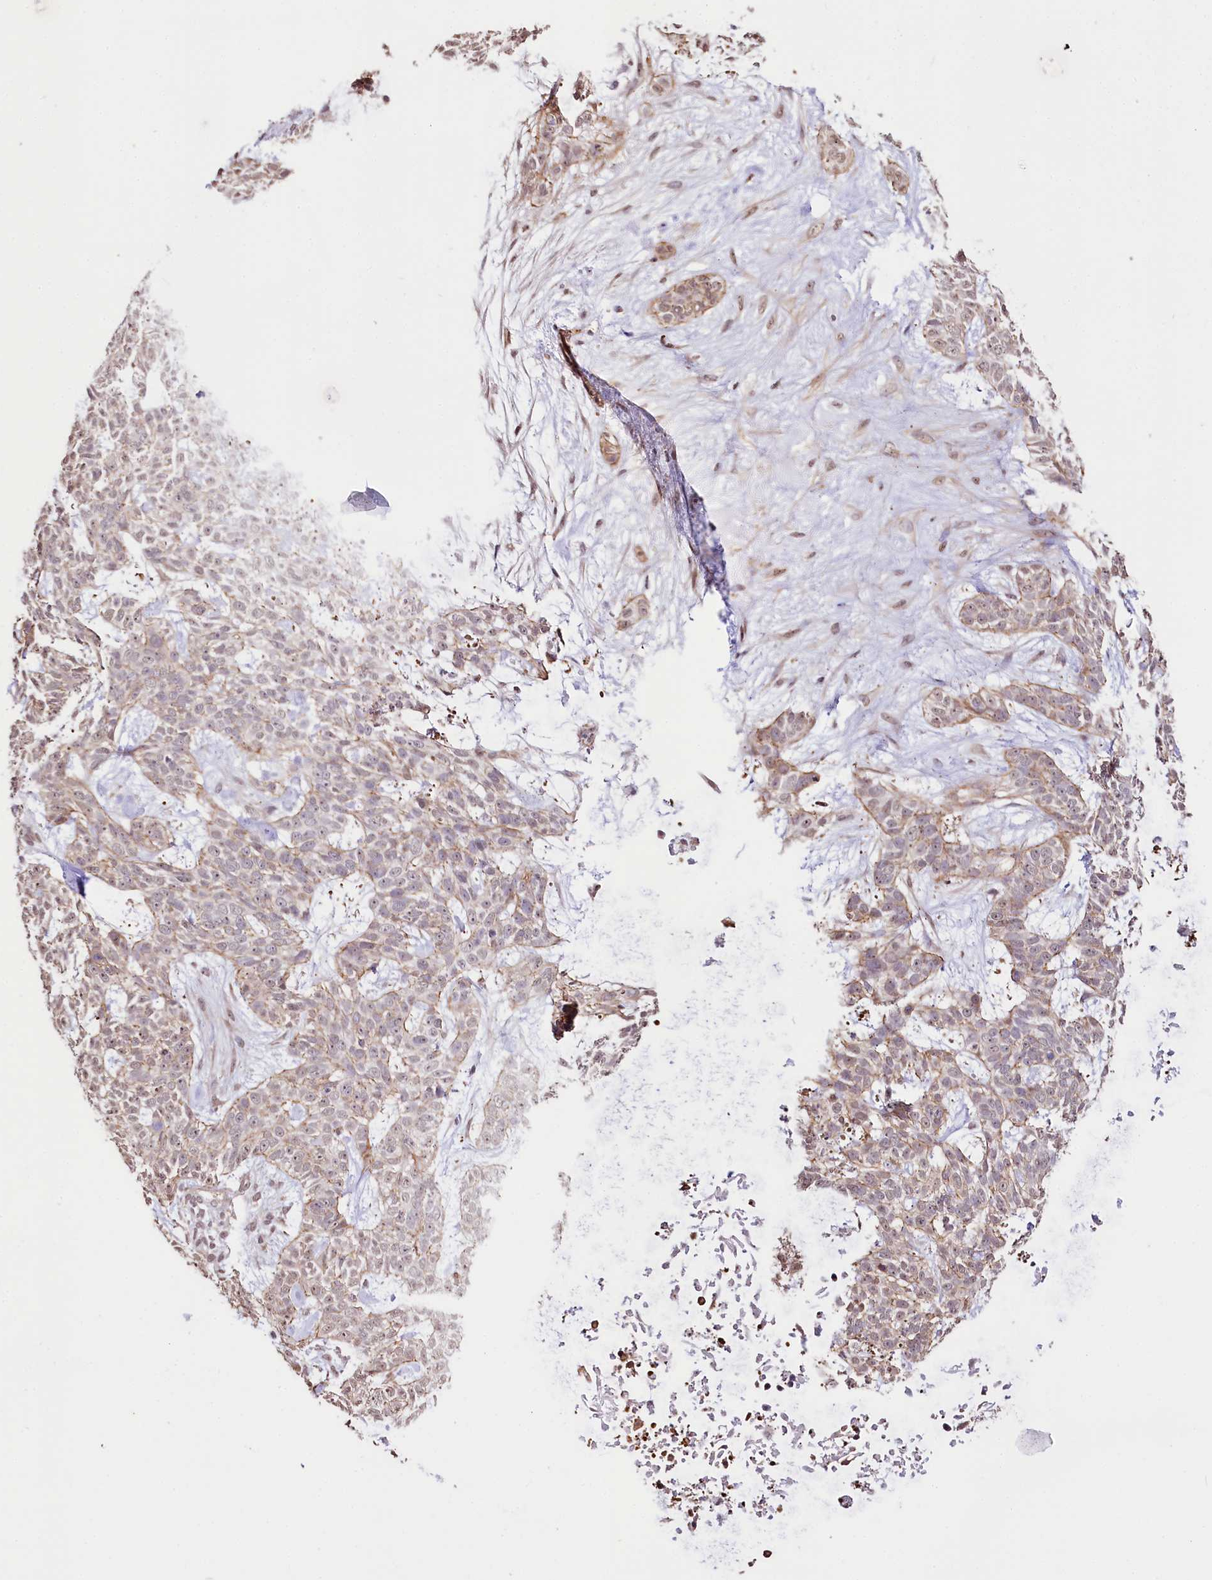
{"staining": {"intensity": "weak", "quantity": "25%-75%", "location": "cytoplasmic/membranous"}, "tissue": "skin cancer", "cell_type": "Tumor cells", "image_type": "cancer", "snomed": [{"axis": "morphology", "description": "Basal cell carcinoma"}, {"axis": "topography", "description": "Skin"}], "caption": "This photomicrograph demonstrates IHC staining of human skin basal cell carcinoma, with low weak cytoplasmic/membranous expression in about 25%-75% of tumor cells.", "gene": "ST7", "patient": {"sex": "male", "age": 75}}